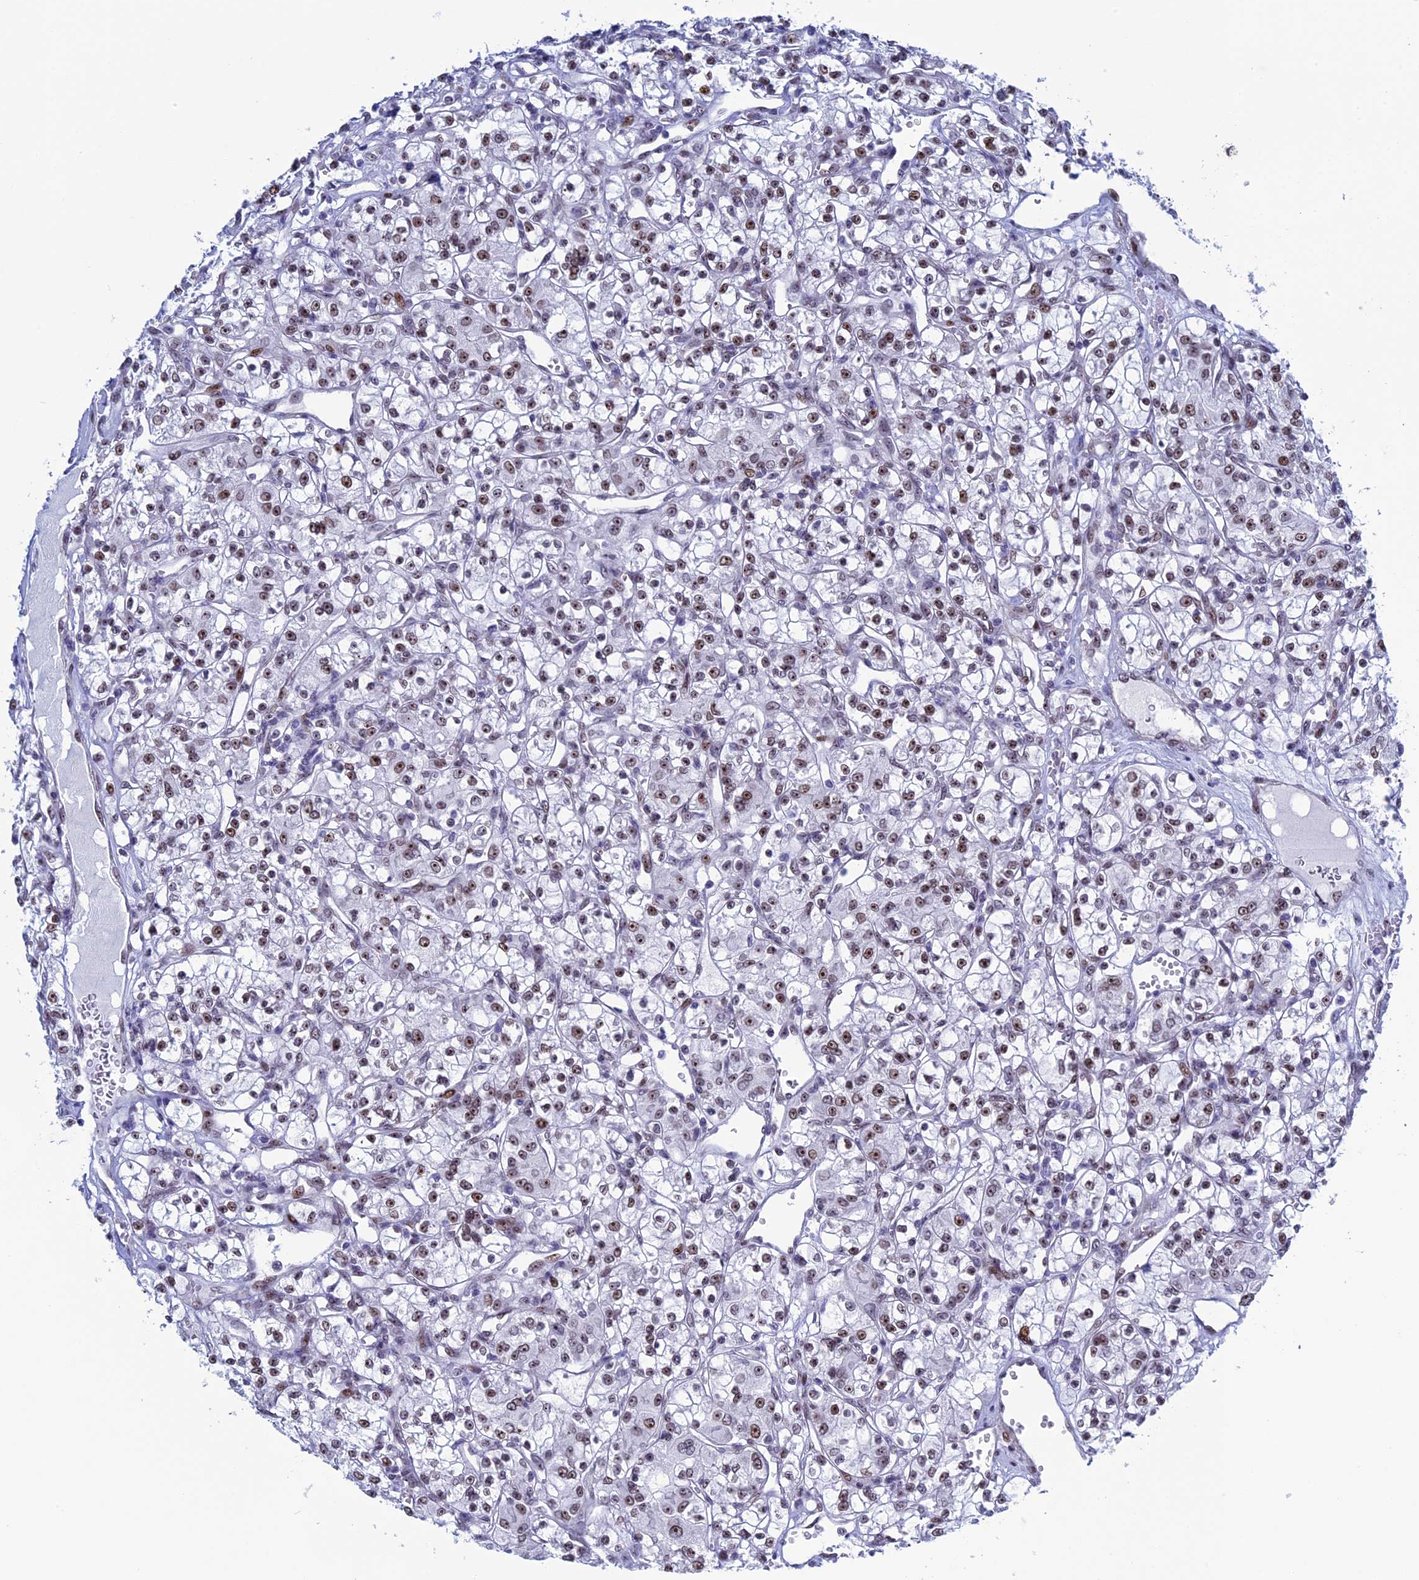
{"staining": {"intensity": "moderate", "quantity": "25%-75%", "location": "nuclear"}, "tissue": "renal cancer", "cell_type": "Tumor cells", "image_type": "cancer", "snomed": [{"axis": "morphology", "description": "Adenocarcinoma, NOS"}, {"axis": "topography", "description": "Kidney"}], "caption": "The histopathology image exhibits immunohistochemical staining of renal adenocarcinoma. There is moderate nuclear expression is appreciated in about 25%-75% of tumor cells. Ihc stains the protein in brown and the nuclei are stained blue.", "gene": "CCDC86", "patient": {"sex": "female", "age": 59}}